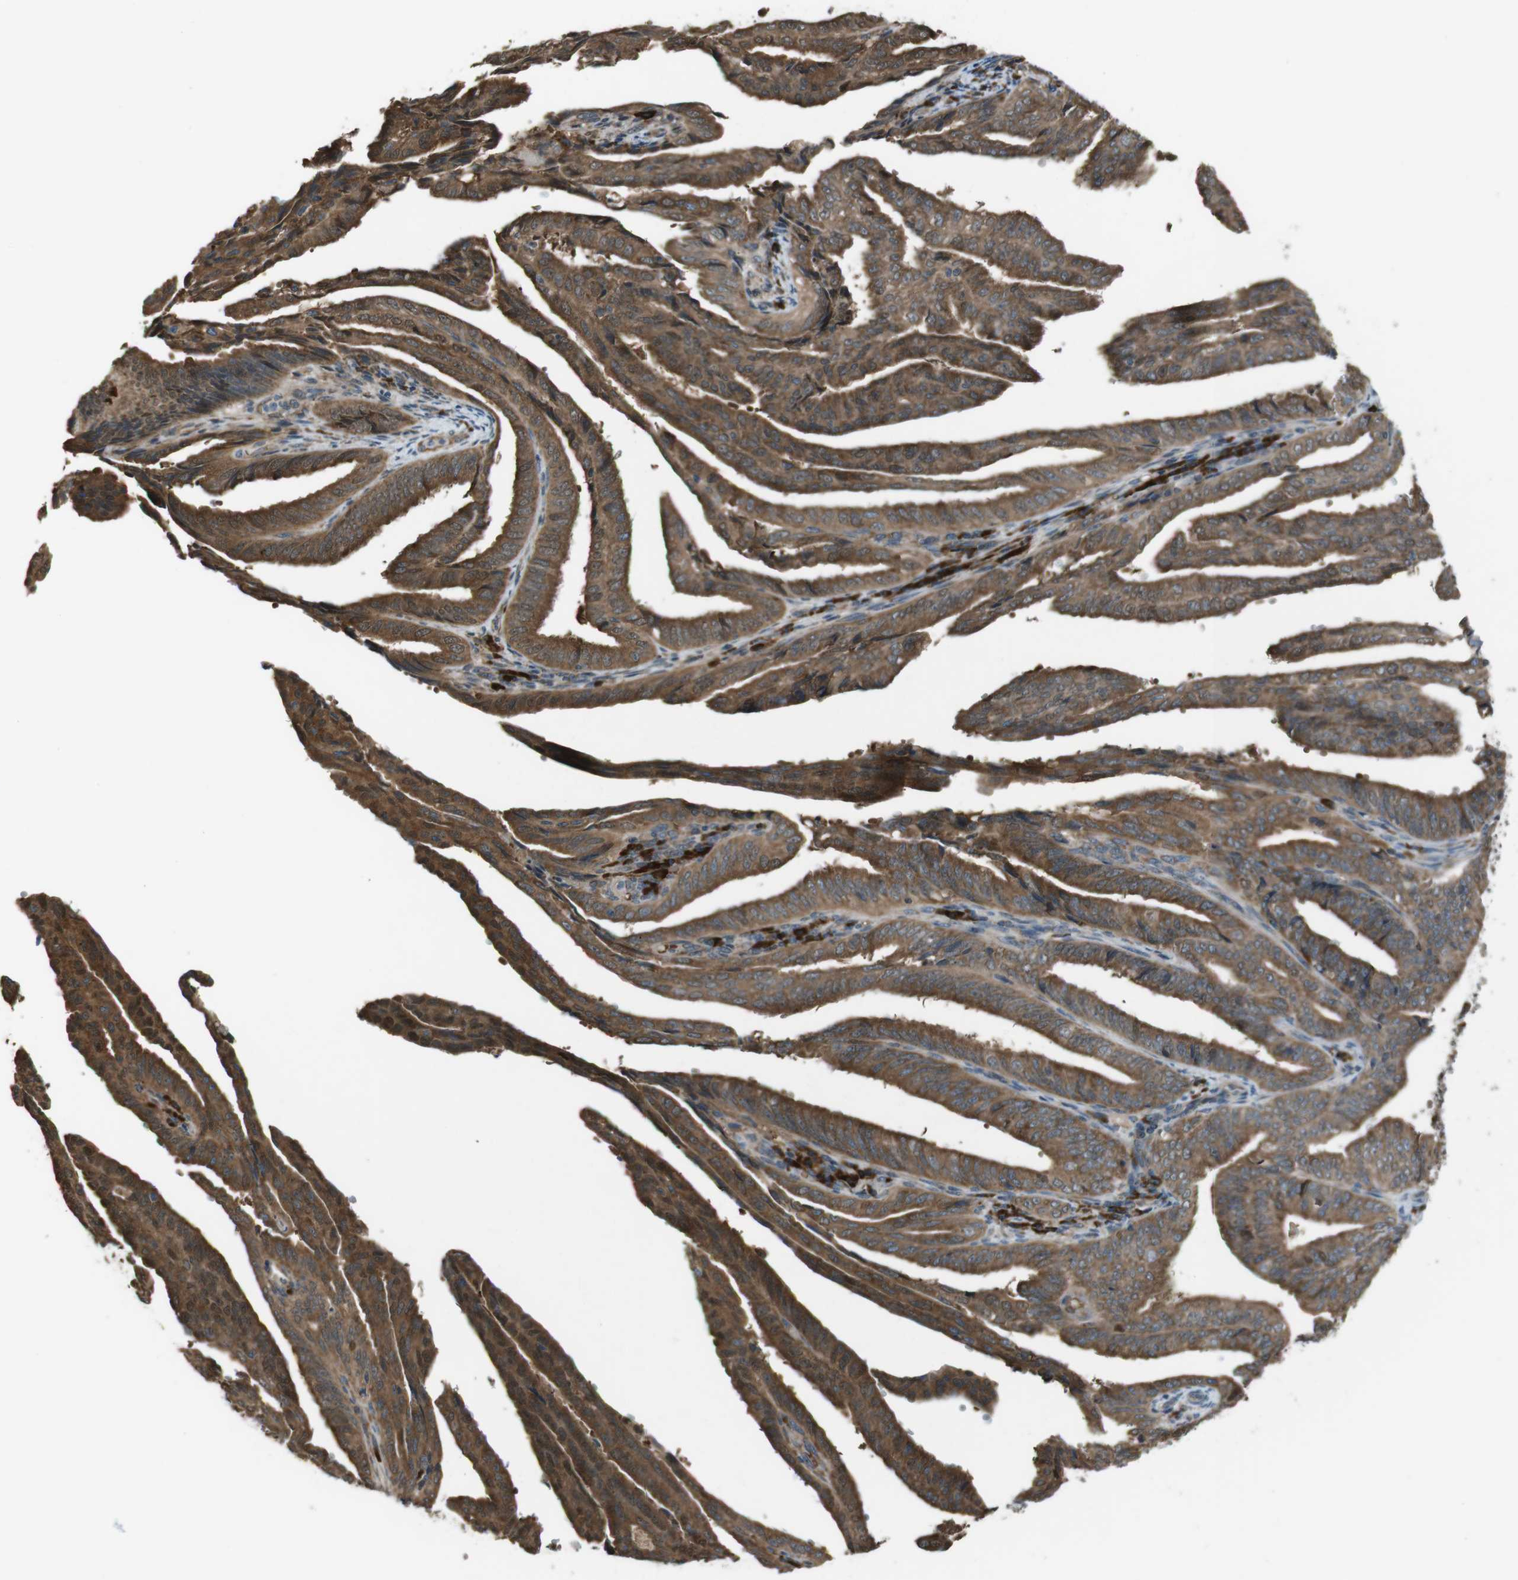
{"staining": {"intensity": "strong", "quantity": ">75%", "location": "cytoplasmic/membranous"}, "tissue": "endometrial cancer", "cell_type": "Tumor cells", "image_type": "cancer", "snomed": [{"axis": "morphology", "description": "Adenocarcinoma, NOS"}, {"axis": "topography", "description": "Endometrium"}], "caption": "Adenocarcinoma (endometrial) stained with a brown dye displays strong cytoplasmic/membranous positive expression in about >75% of tumor cells.", "gene": "SSR3", "patient": {"sex": "female", "age": 58}}